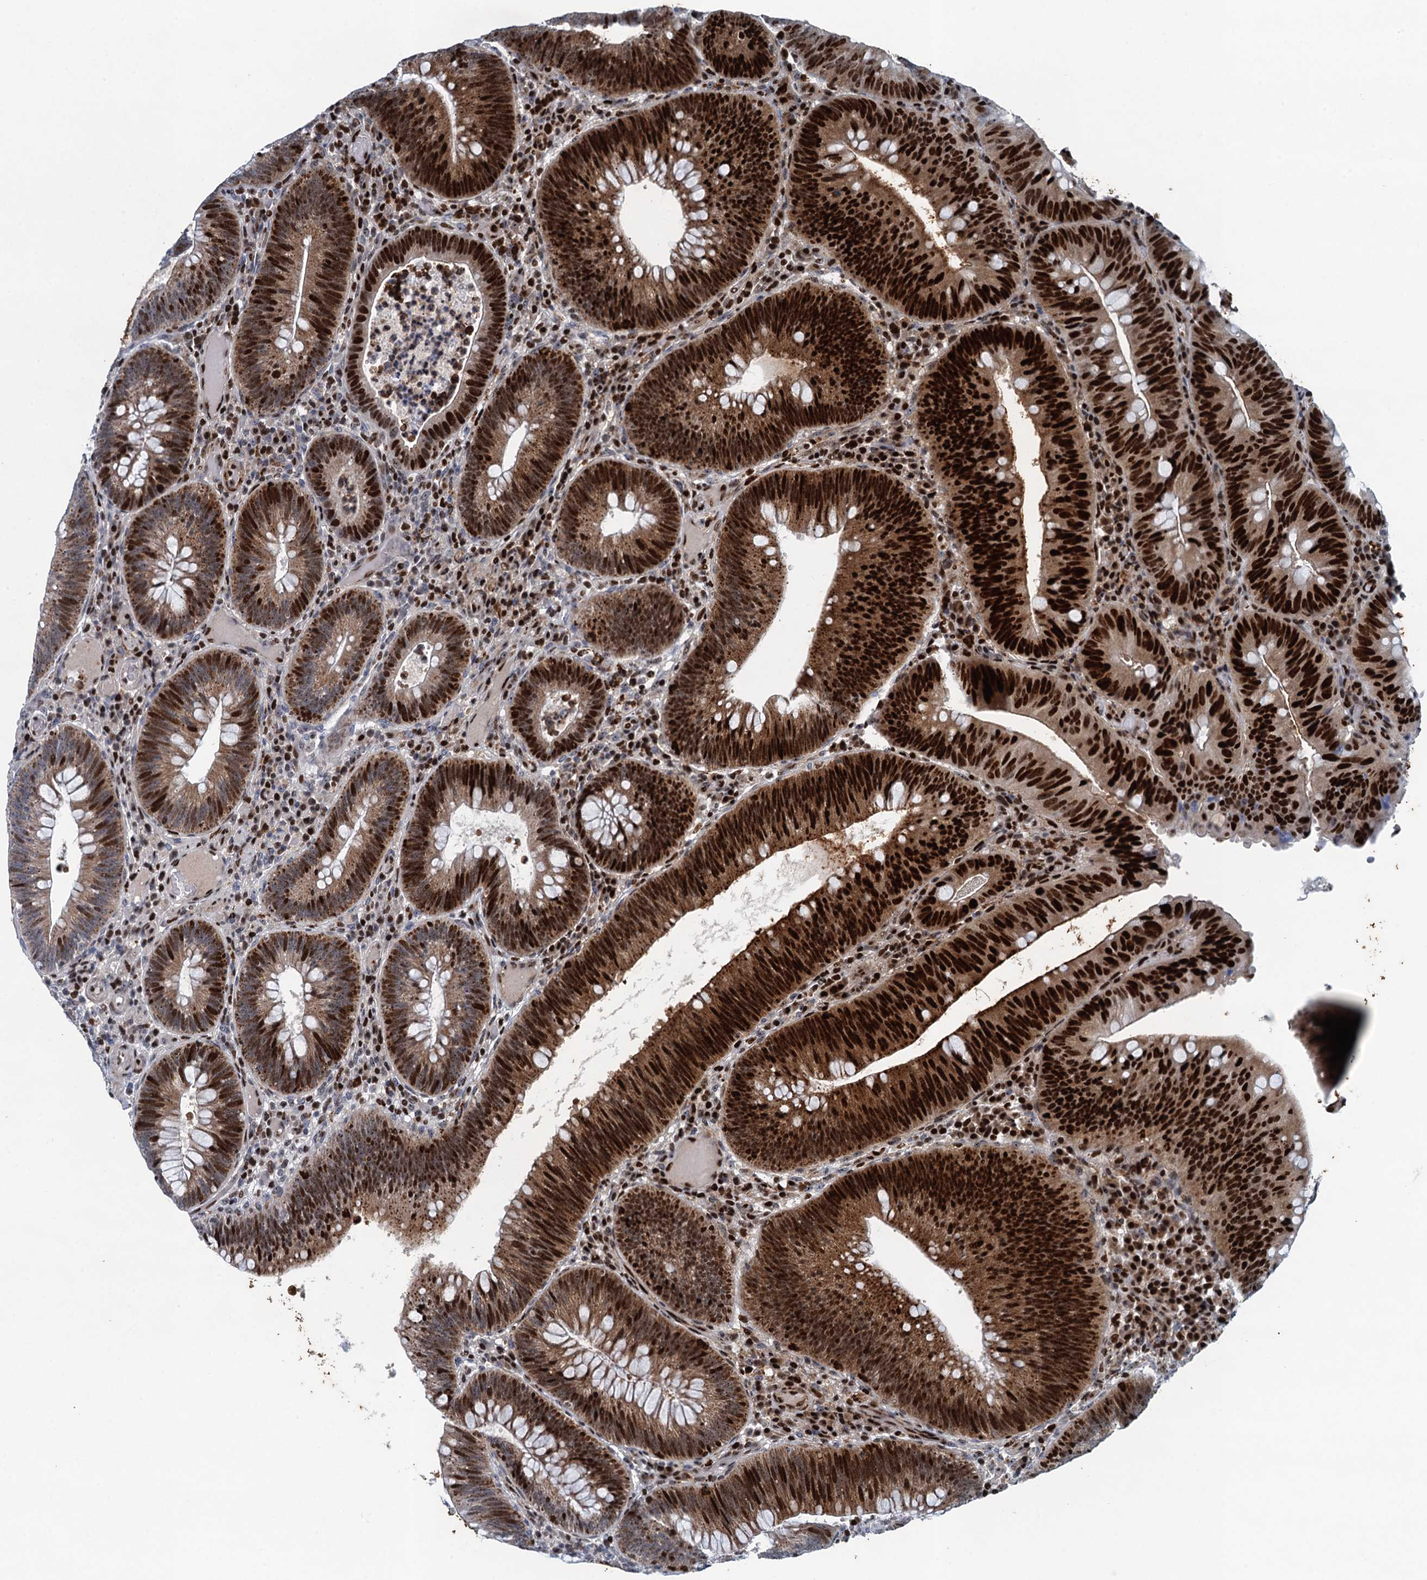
{"staining": {"intensity": "strong", "quantity": ">75%", "location": "nuclear"}, "tissue": "colorectal cancer", "cell_type": "Tumor cells", "image_type": "cancer", "snomed": [{"axis": "morphology", "description": "Adenocarcinoma, NOS"}, {"axis": "topography", "description": "Rectum"}], "caption": "IHC histopathology image of neoplastic tissue: colorectal adenocarcinoma stained using immunohistochemistry (IHC) exhibits high levels of strong protein expression localized specifically in the nuclear of tumor cells, appearing as a nuclear brown color.", "gene": "ANKRD13D", "patient": {"sex": "female", "age": 75}}